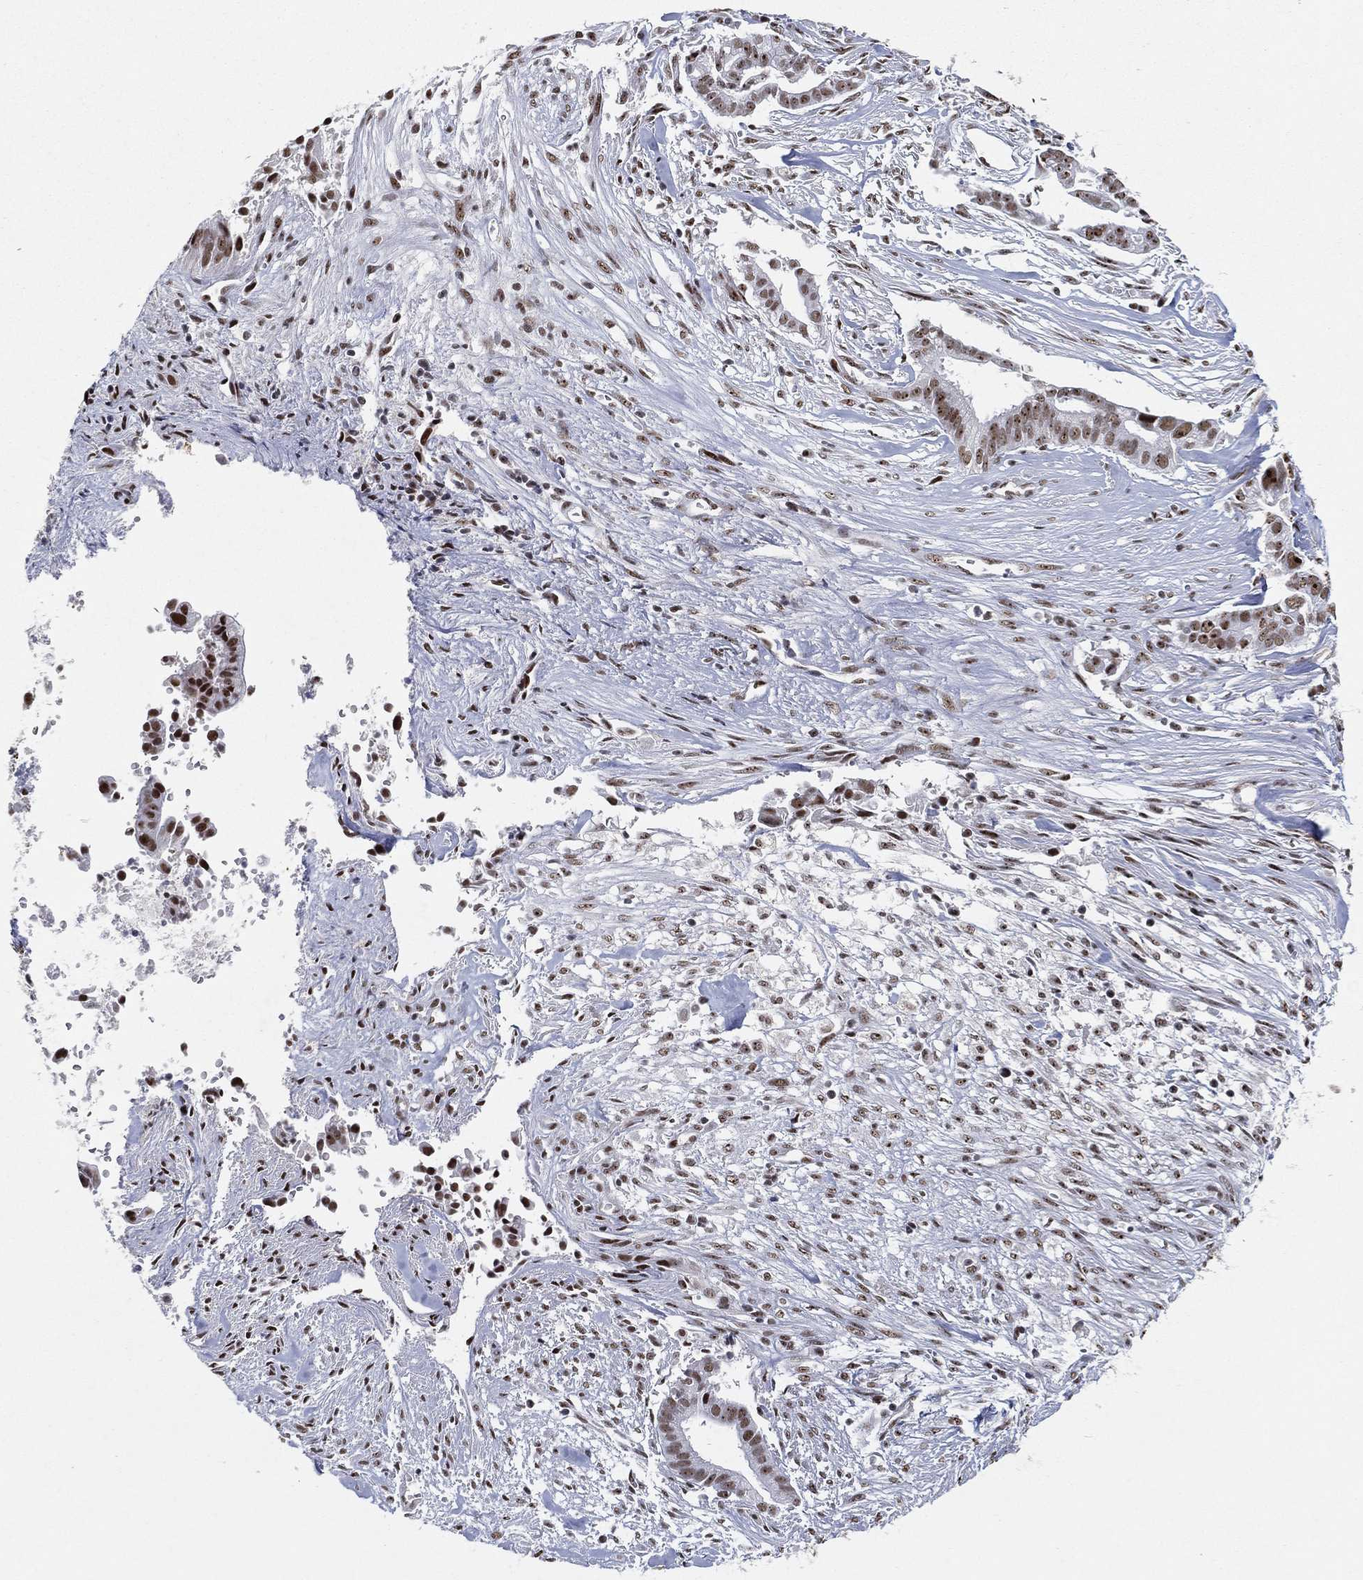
{"staining": {"intensity": "moderate", "quantity": ">75%", "location": "nuclear"}, "tissue": "pancreatic cancer", "cell_type": "Tumor cells", "image_type": "cancer", "snomed": [{"axis": "morphology", "description": "Adenocarcinoma, NOS"}, {"axis": "topography", "description": "Pancreas"}], "caption": "Immunohistochemical staining of human pancreatic cancer (adenocarcinoma) exhibits medium levels of moderate nuclear protein expression in approximately >75% of tumor cells.", "gene": "DDX27", "patient": {"sex": "male", "age": 61}}